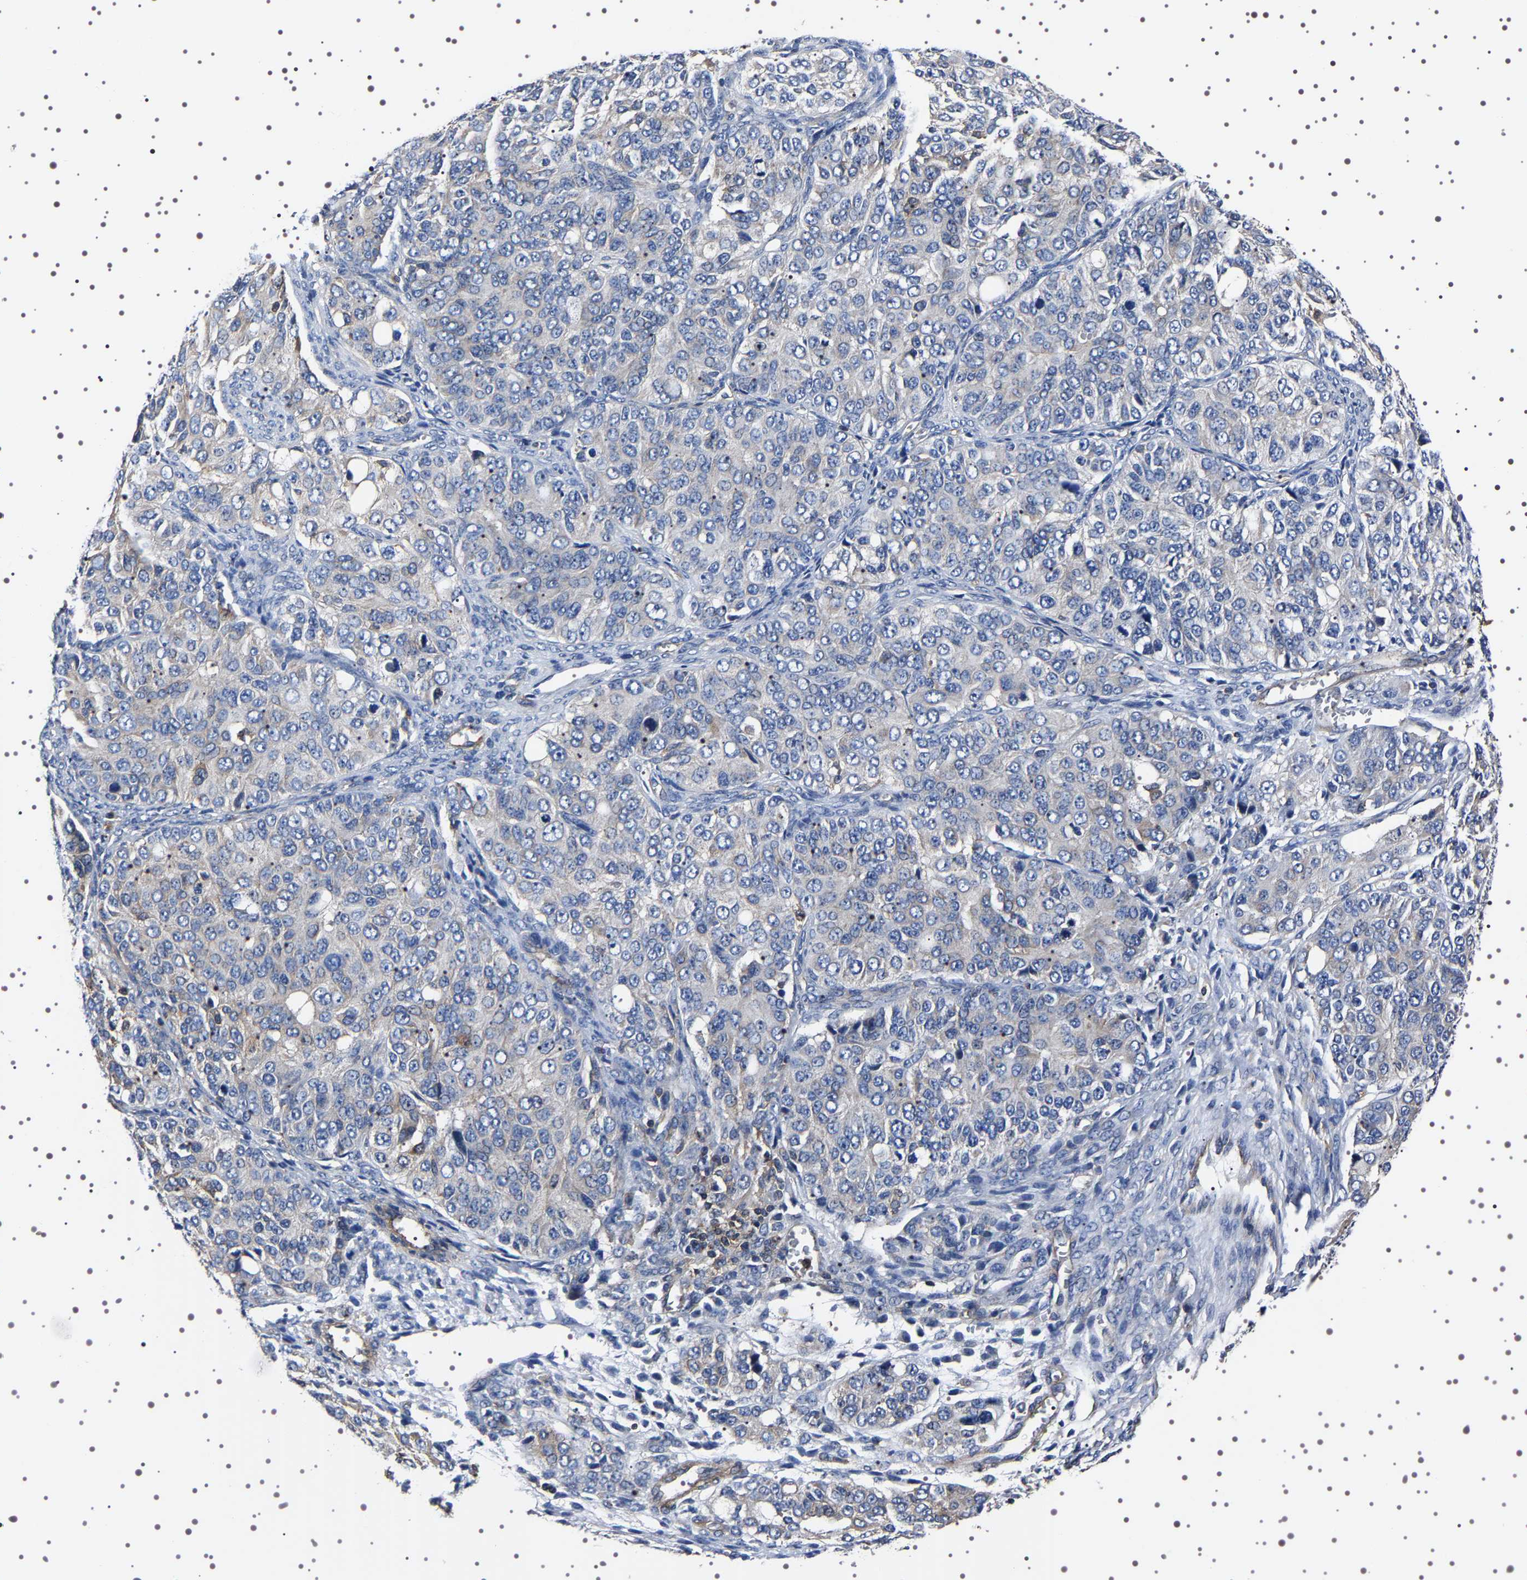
{"staining": {"intensity": "weak", "quantity": "25%-75%", "location": "cytoplasmic/membranous"}, "tissue": "ovarian cancer", "cell_type": "Tumor cells", "image_type": "cancer", "snomed": [{"axis": "morphology", "description": "Carcinoma, endometroid"}, {"axis": "topography", "description": "Ovary"}], "caption": "Tumor cells show low levels of weak cytoplasmic/membranous expression in about 25%-75% of cells in ovarian cancer.", "gene": "WDR1", "patient": {"sex": "female", "age": 51}}